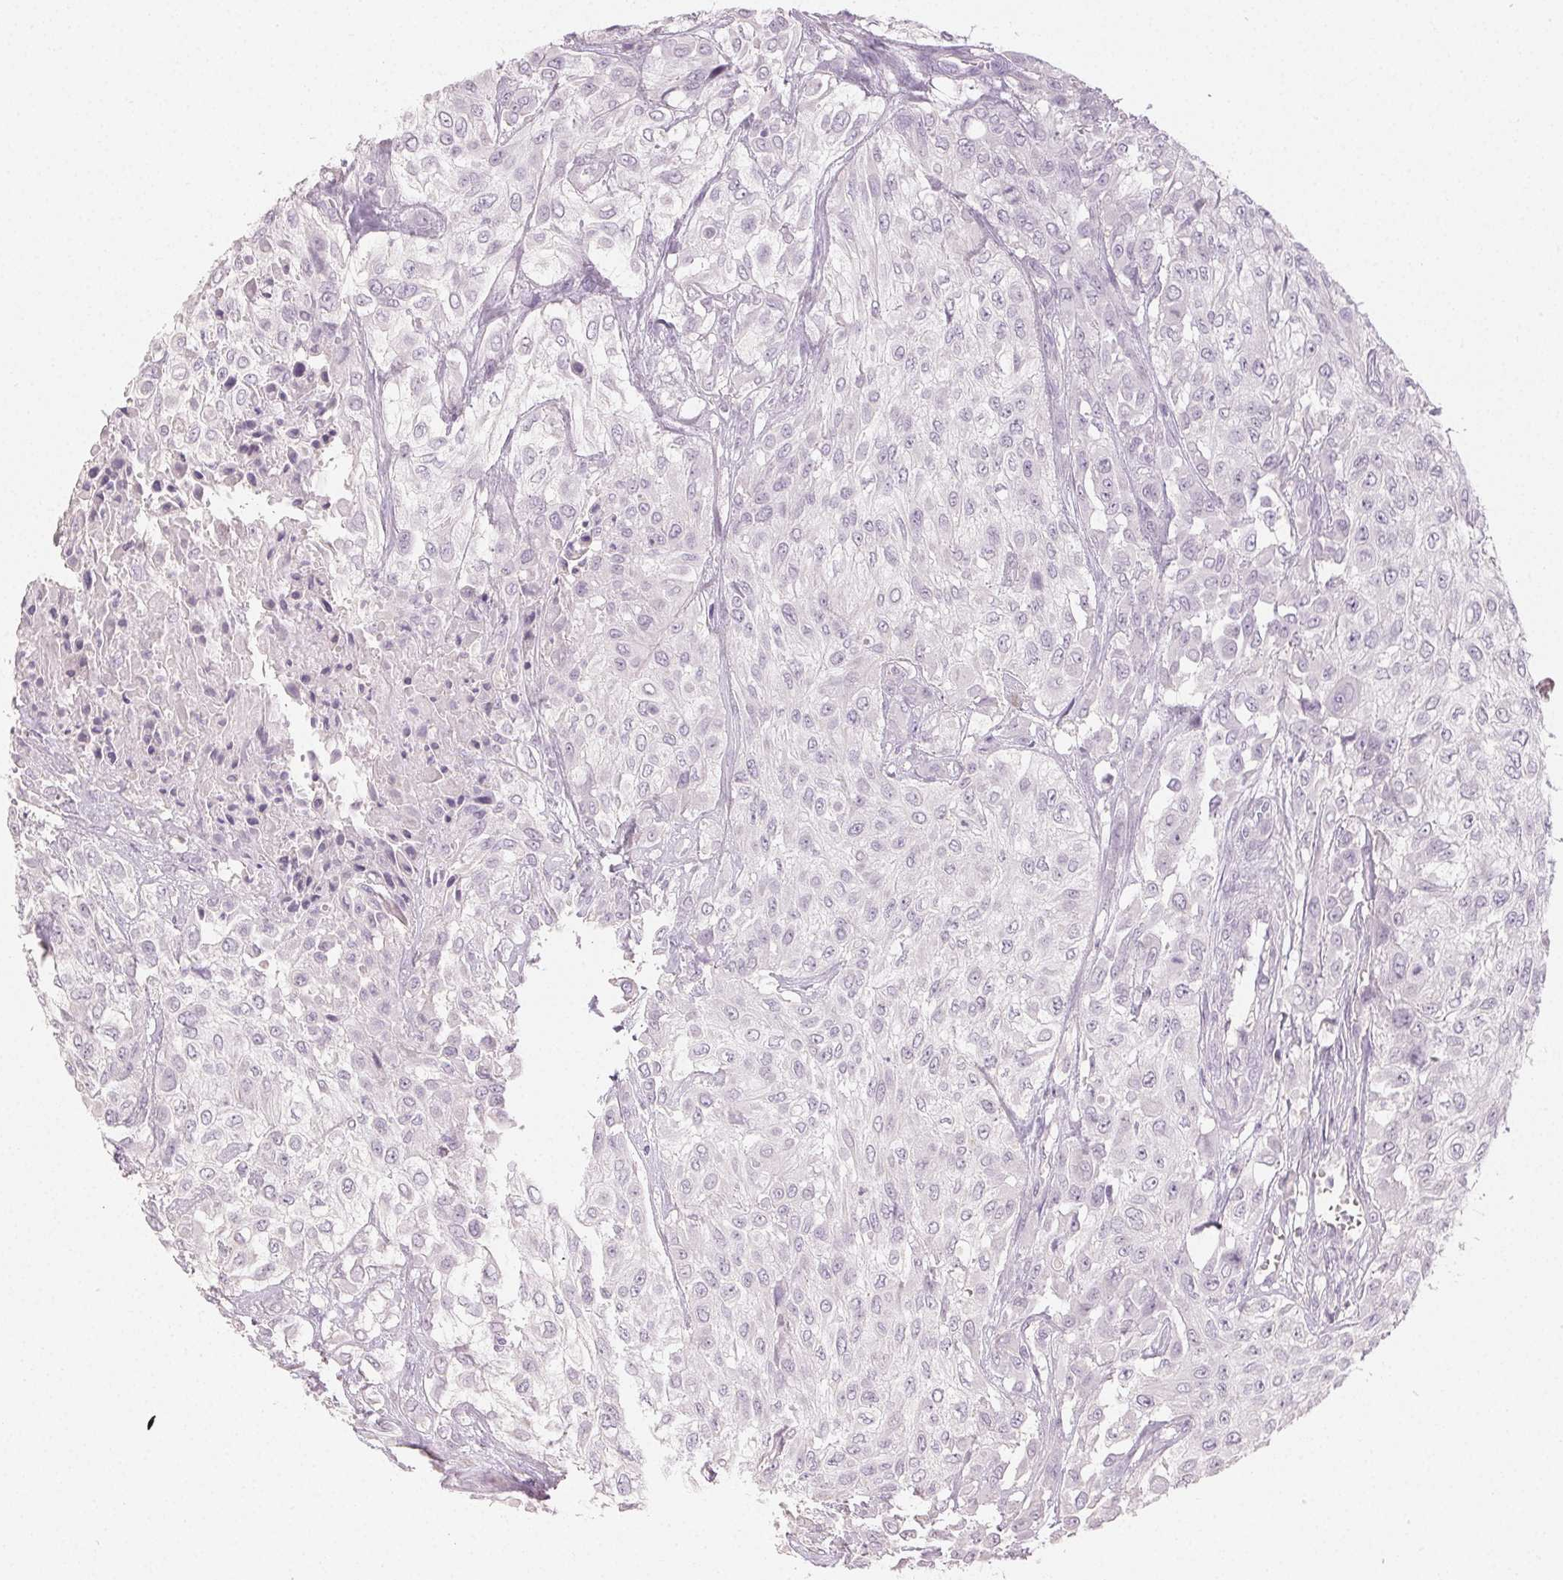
{"staining": {"intensity": "negative", "quantity": "none", "location": "none"}, "tissue": "urothelial cancer", "cell_type": "Tumor cells", "image_type": "cancer", "snomed": [{"axis": "morphology", "description": "Urothelial carcinoma, High grade"}, {"axis": "topography", "description": "Urinary bladder"}], "caption": "A micrograph of human urothelial carcinoma (high-grade) is negative for staining in tumor cells.", "gene": "LVRN", "patient": {"sex": "male", "age": 57}}